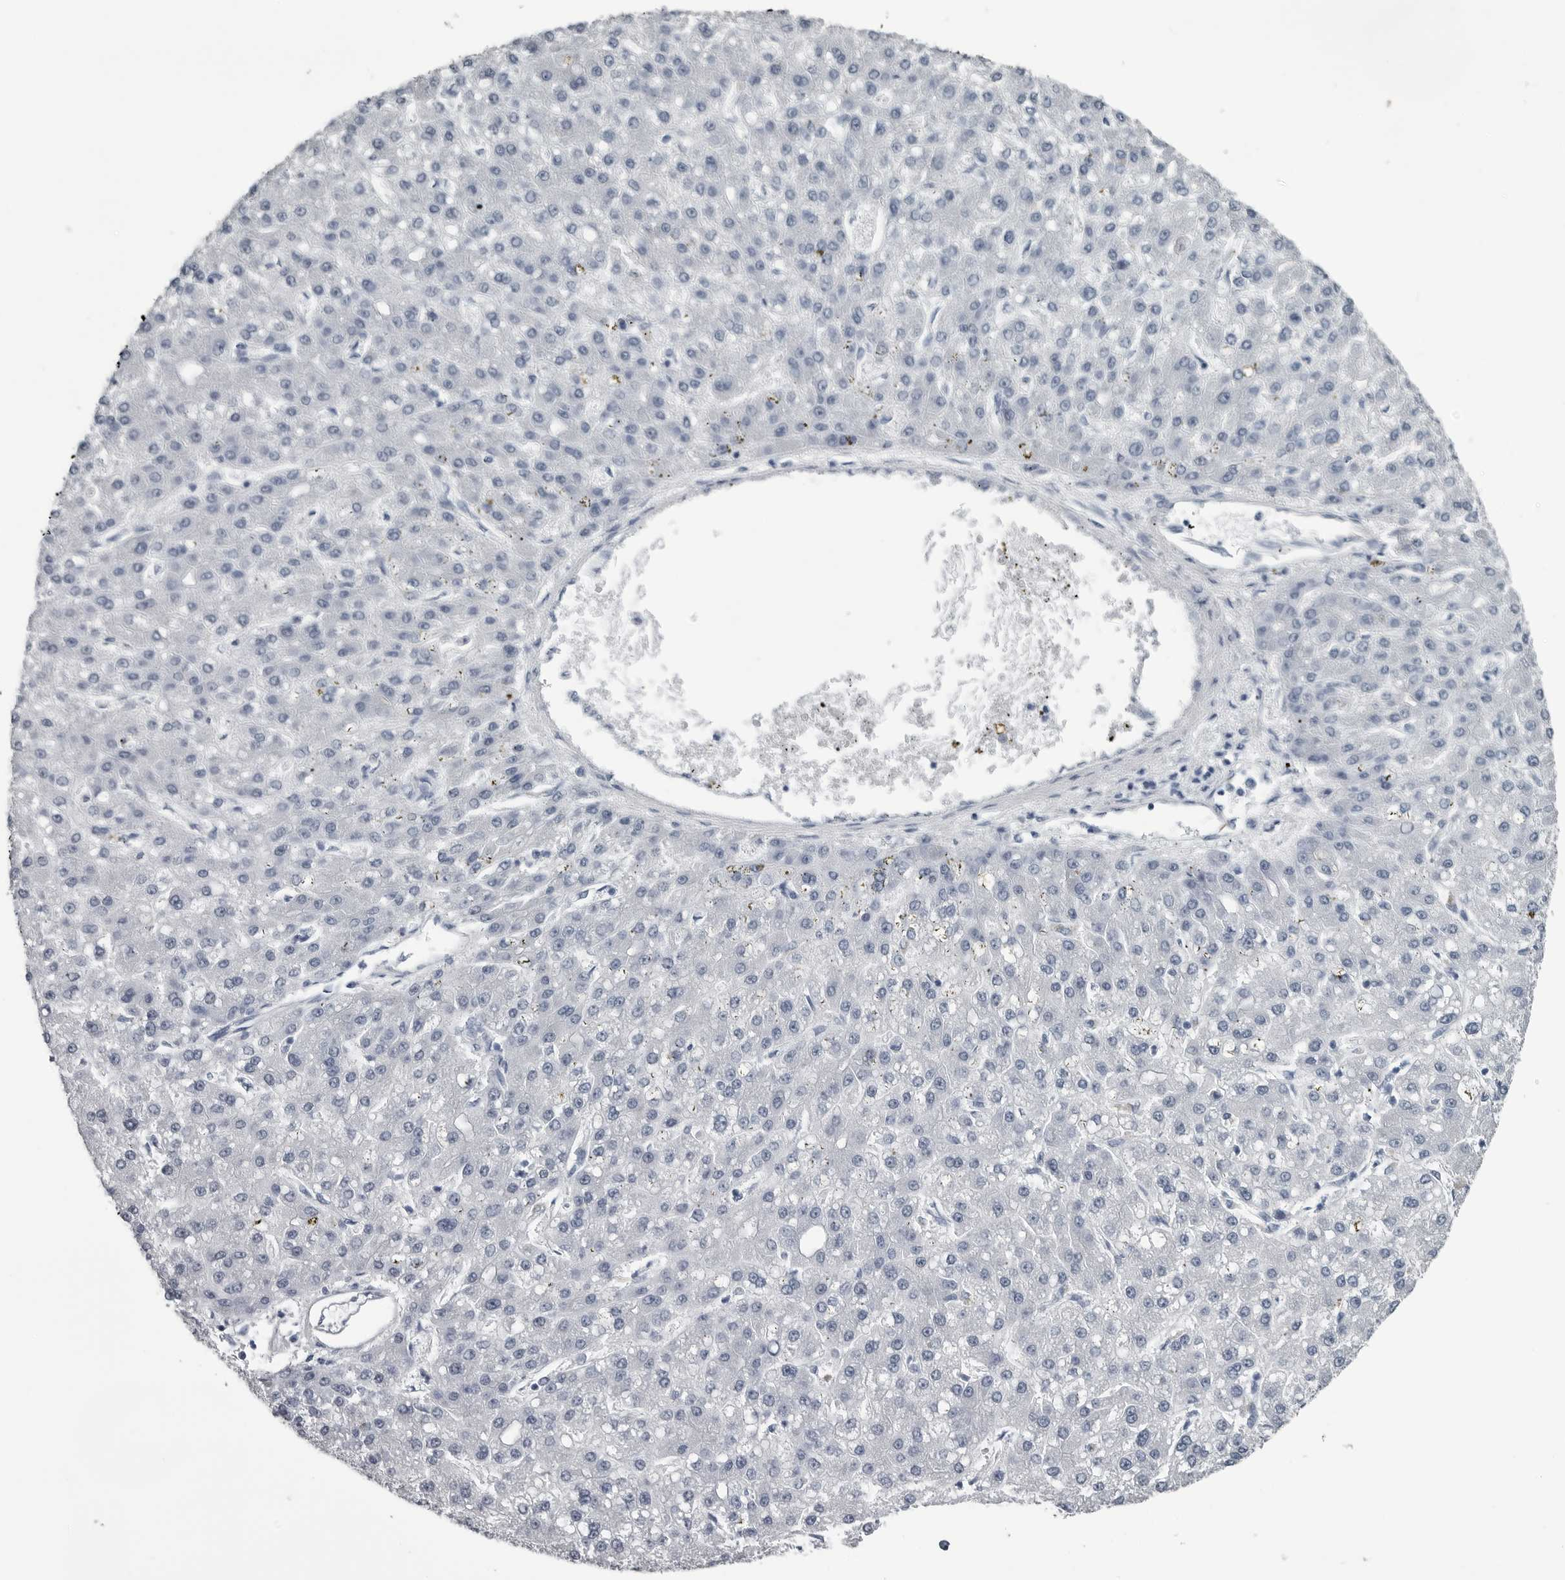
{"staining": {"intensity": "negative", "quantity": "none", "location": "none"}, "tissue": "liver cancer", "cell_type": "Tumor cells", "image_type": "cancer", "snomed": [{"axis": "morphology", "description": "Carcinoma, Hepatocellular, NOS"}, {"axis": "topography", "description": "Liver"}], "caption": "Tumor cells show no significant staining in hepatocellular carcinoma (liver). Brightfield microscopy of IHC stained with DAB (brown) and hematoxylin (blue), captured at high magnification.", "gene": "MYOC", "patient": {"sex": "male", "age": 67}}